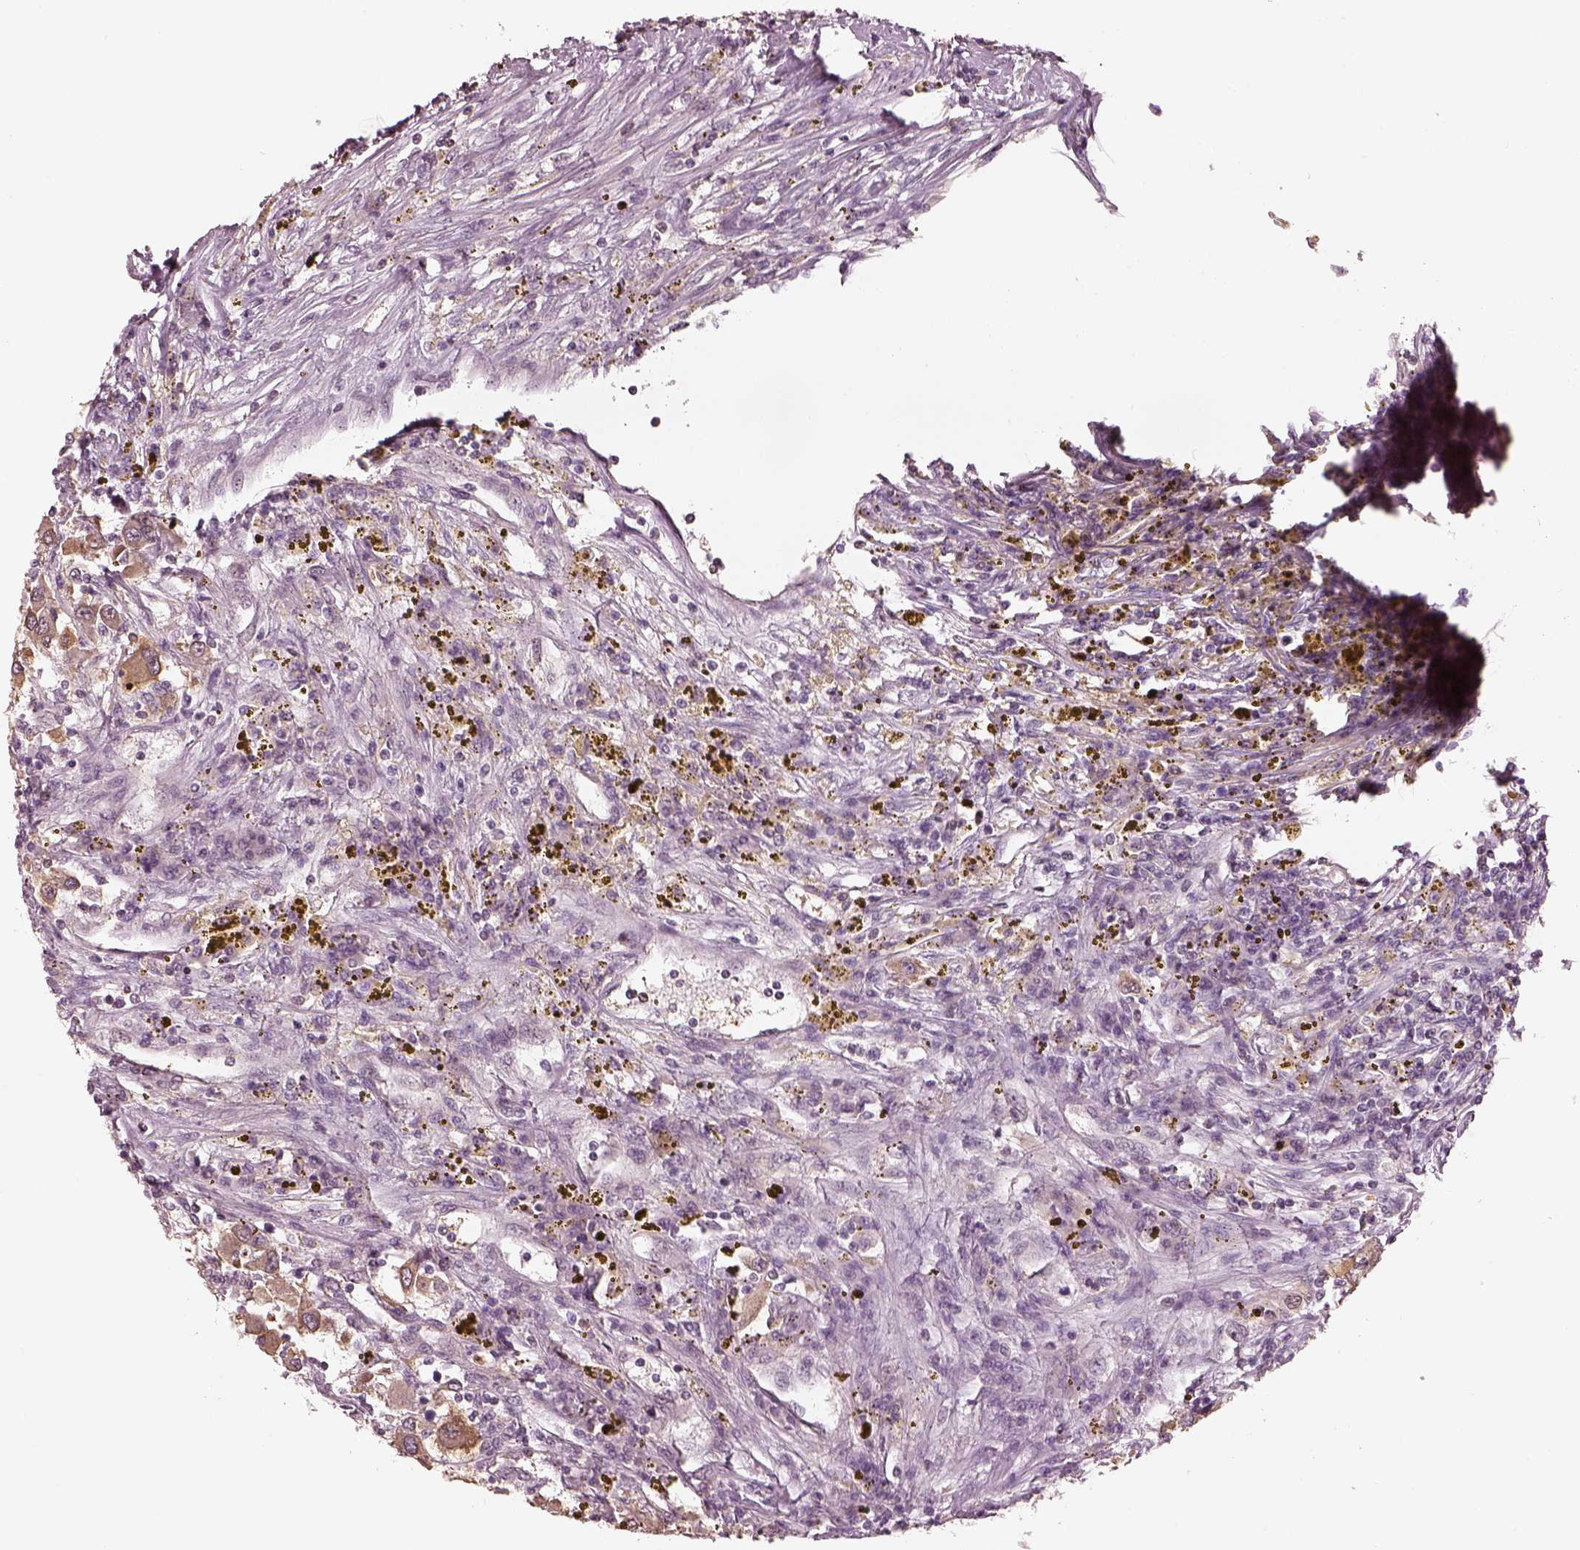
{"staining": {"intensity": "weak", "quantity": ">75%", "location": "cytoplasmic/membranous"}, "tissue": "renal cancer", "cell_type": "Tumor cells", "image_type": "cancer", "snomed": [{"axis": "morphology", "description": "Adenocarcinoma, NOS"}, {"axis": "topography", "description": "Kidney"}], "caption": "Immunohistochemistry of human renal adenocarcinoma displays low levels of weak cytoplasmic/membranous expression in approximately >75% of tumor cells. (IHC, brightfield microscopy, high magnification).", "gene": "EGR4", "patient": {"sex": "female", "age": 67}}